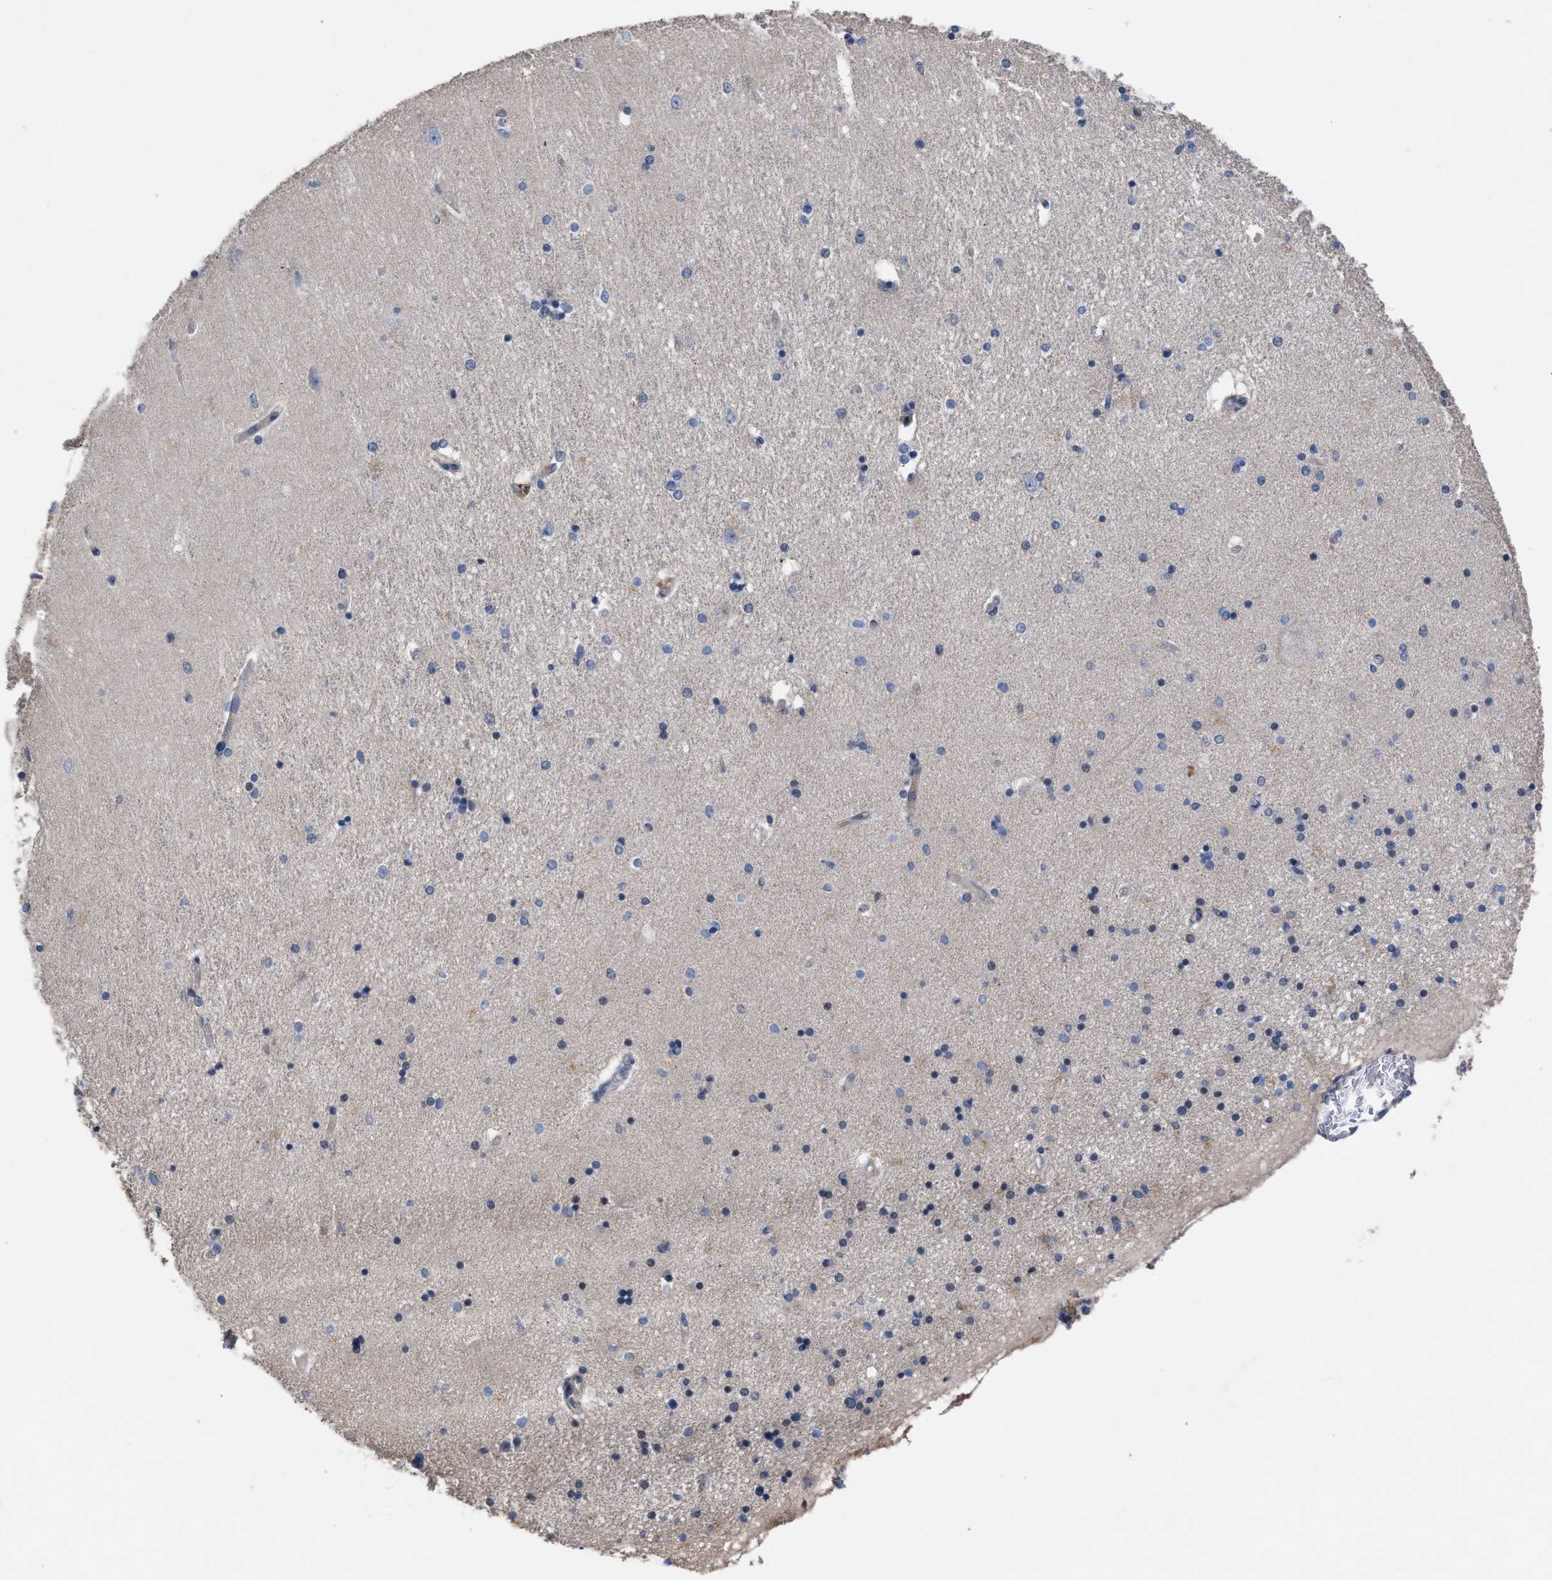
{"staining": {"intensity": "negative", "quantity": "none", "location": "none"}, "tissue": "hippocampus", "cell_type": "Glial cells", "image_type": "normal", "snomed": [{"axis": "morphology", "description": "Normal tissue, NOS"}, {"axis": "topography", "description": "Hippocampus"}], "caption": "DAB (3,3'-diaminobenzidine) immunohistochemical staining of unremarkable human hippocampus displays no significant positivity in glial cells.", "gene": "TMEM131", "patient": {"sex": "female", "age": 54}}